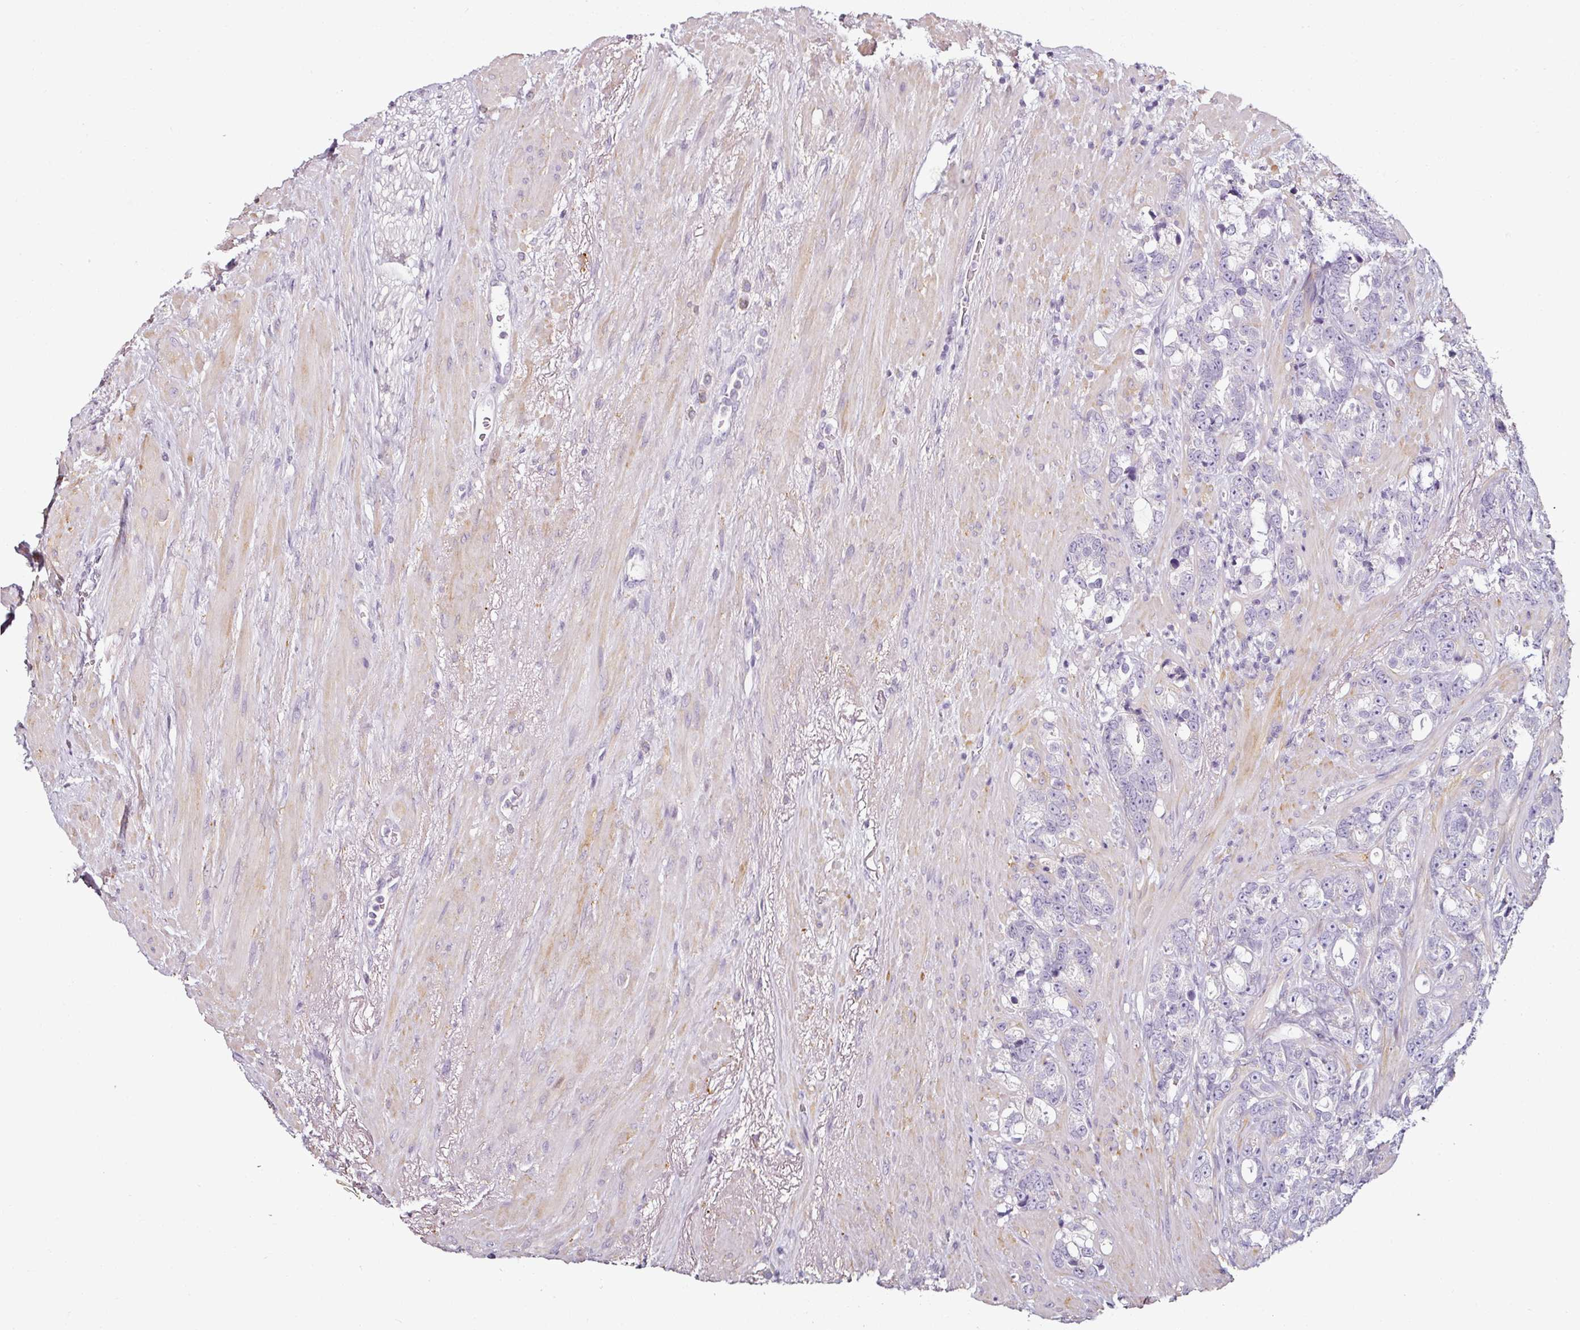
{"staining": {"intensity": "negative", "quantity": "none", "location": "none"}, "tissue": "prostate cancer", "cell_type": "Tumor cells", "image_type": "cancer", "snomed": [{"axis": "morphology", "description": "Adenocarcinoma, High grade"}, {"axis": "topography", "description": "Prostate"}], "caption": "Tumor cells show no significant expression in prostate cancer (high-grade adenocarcinoma).", "gene": "CAP2", "patient": {"sex": "male", "age": 74}}